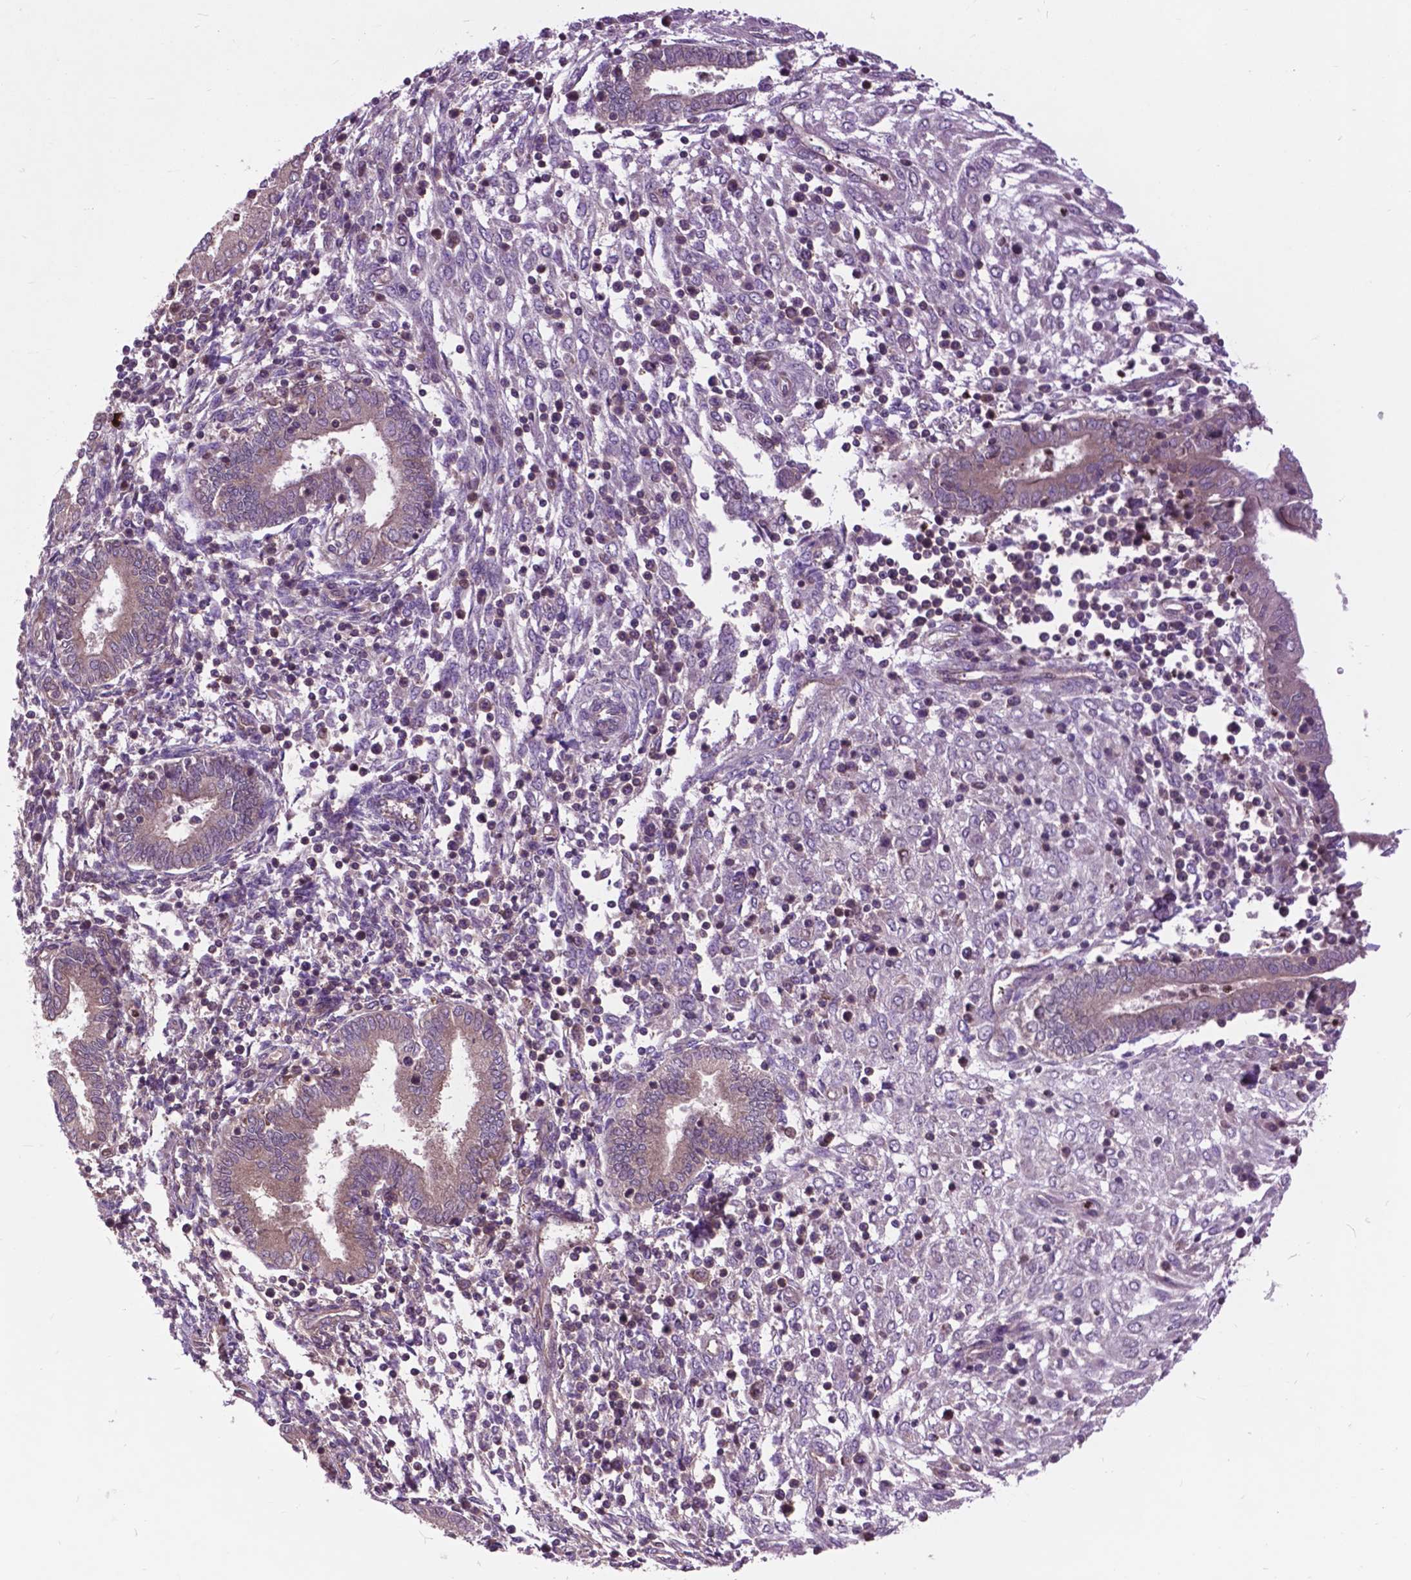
{"staining": {"intensity": "weak", "quantity": "25%-75%", "location": "cytoplasmic/membranous"}, "tissue": "endometrium", "cell_type": "Cells in endometrial stroma", "image_type": "normal", "snomed": [{"axis": "morphology", "description": "Normal tissue, NOS"}, {"axis": "topography", "description": "Endometrium"}], "caption": "Immunohistochemical staining of normal human endometrium demonstrates weak cytoplasmic/membranous protein positivity in about 25%-75% of cells in endometrial stroma. (Stains: DAB (3,3'-diaminobenzidine) in brown, nuclei in blue, Microscopy: brightfield microscopy at high magnification).", "gene": "ARAF", "patient": {"sex": "female", "age": 42}}